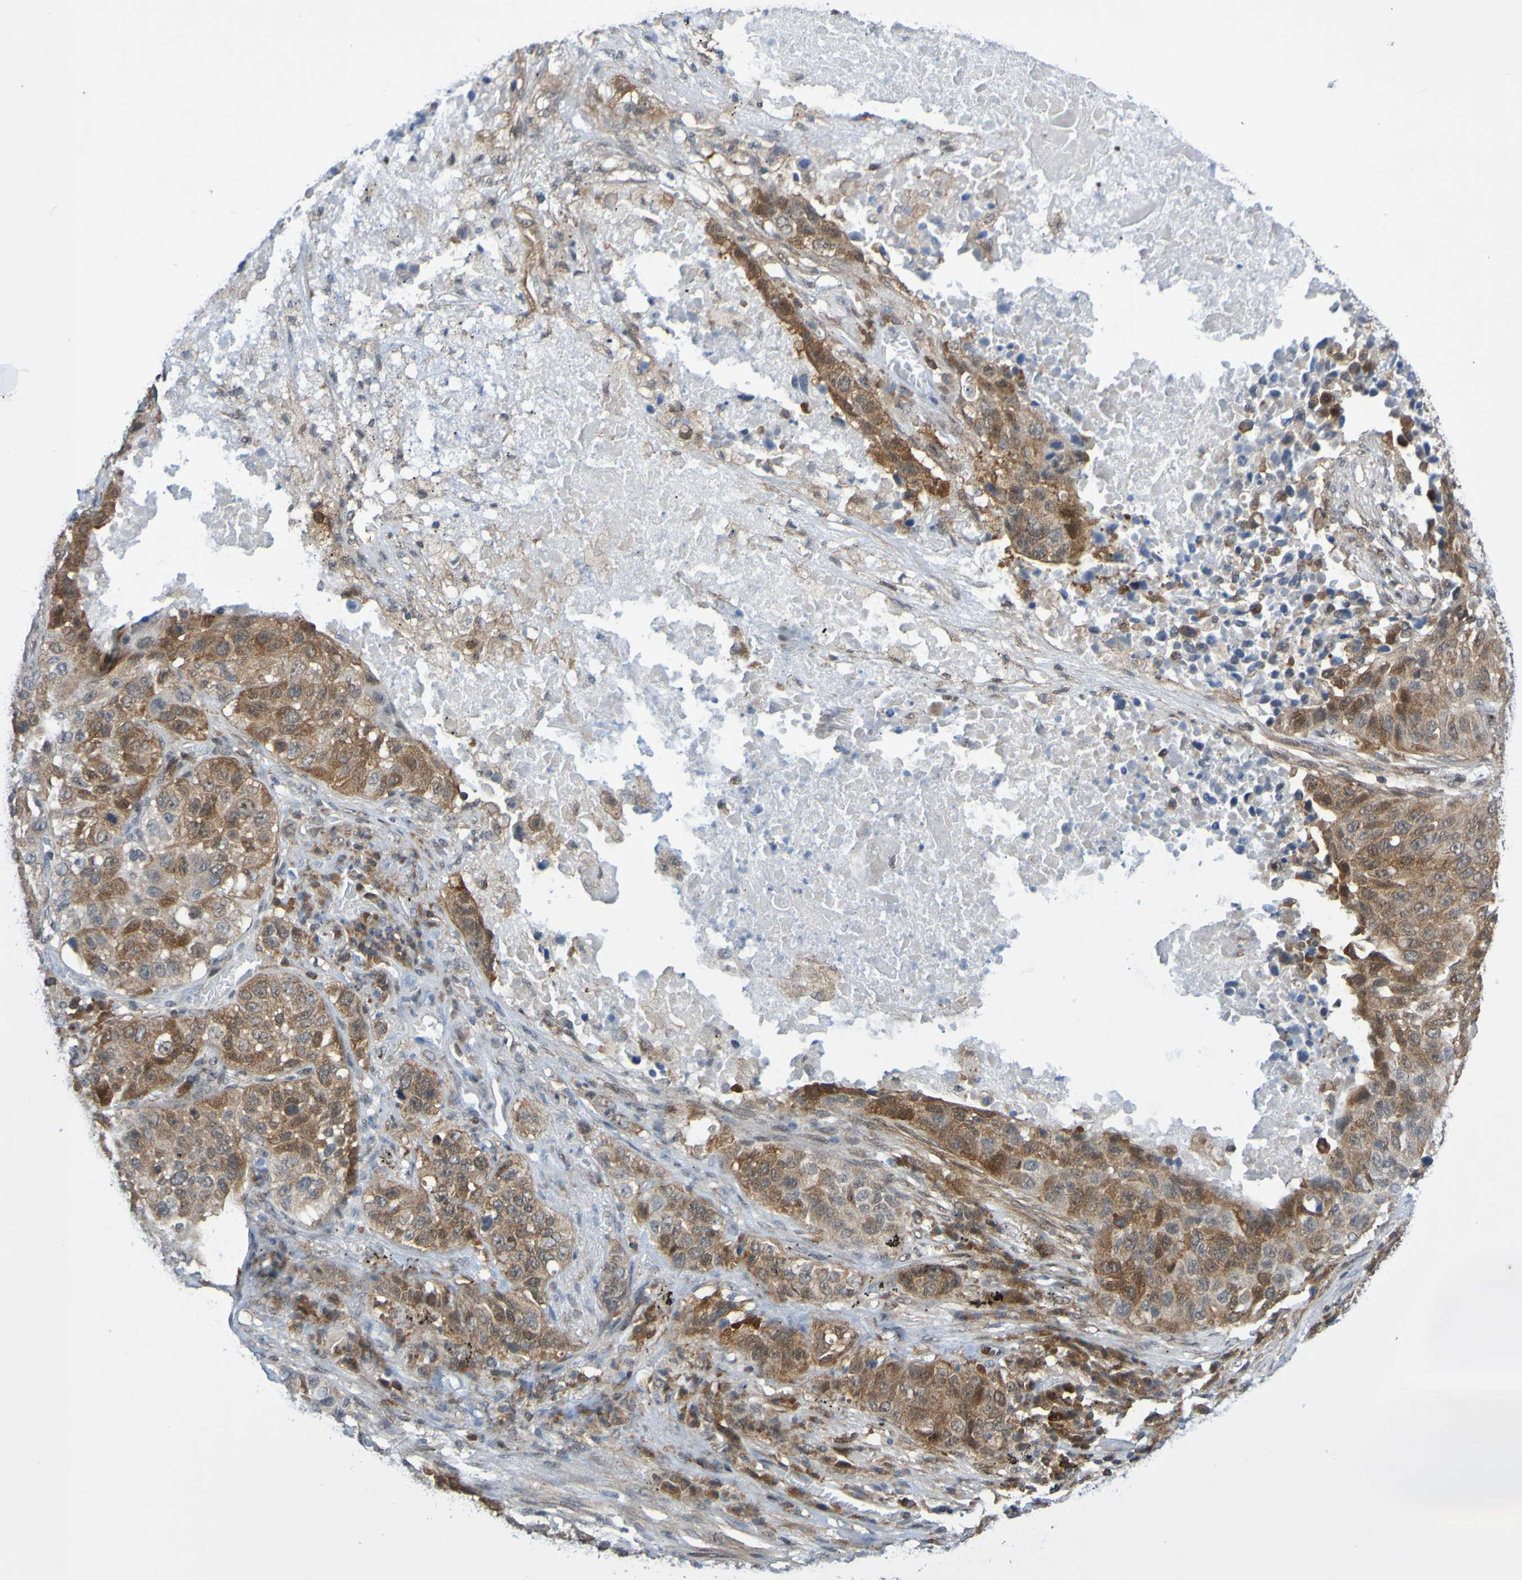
{"staining": {"intensity": "moderate", "quantity": ">75%", "location": "cytoplasmic/membranous"}, "tissue": "lung cancer", "cell_type": "Tumor cells", "image_type": "cancer", "snomed": [{"axis": "morphology", "description": "Squamous cell carcinoma, NOS"}, {"axis": "topography", "description": "Lung"}], "caption": "Lung squamous cell carcinoma stained with immunohistochemistry (IHC) displays moderate cytoplasmic/membranous positivity in about >75% of tumor cells.", "gene": "ATIC", "patient": {"sex": "male", "age": 57}}